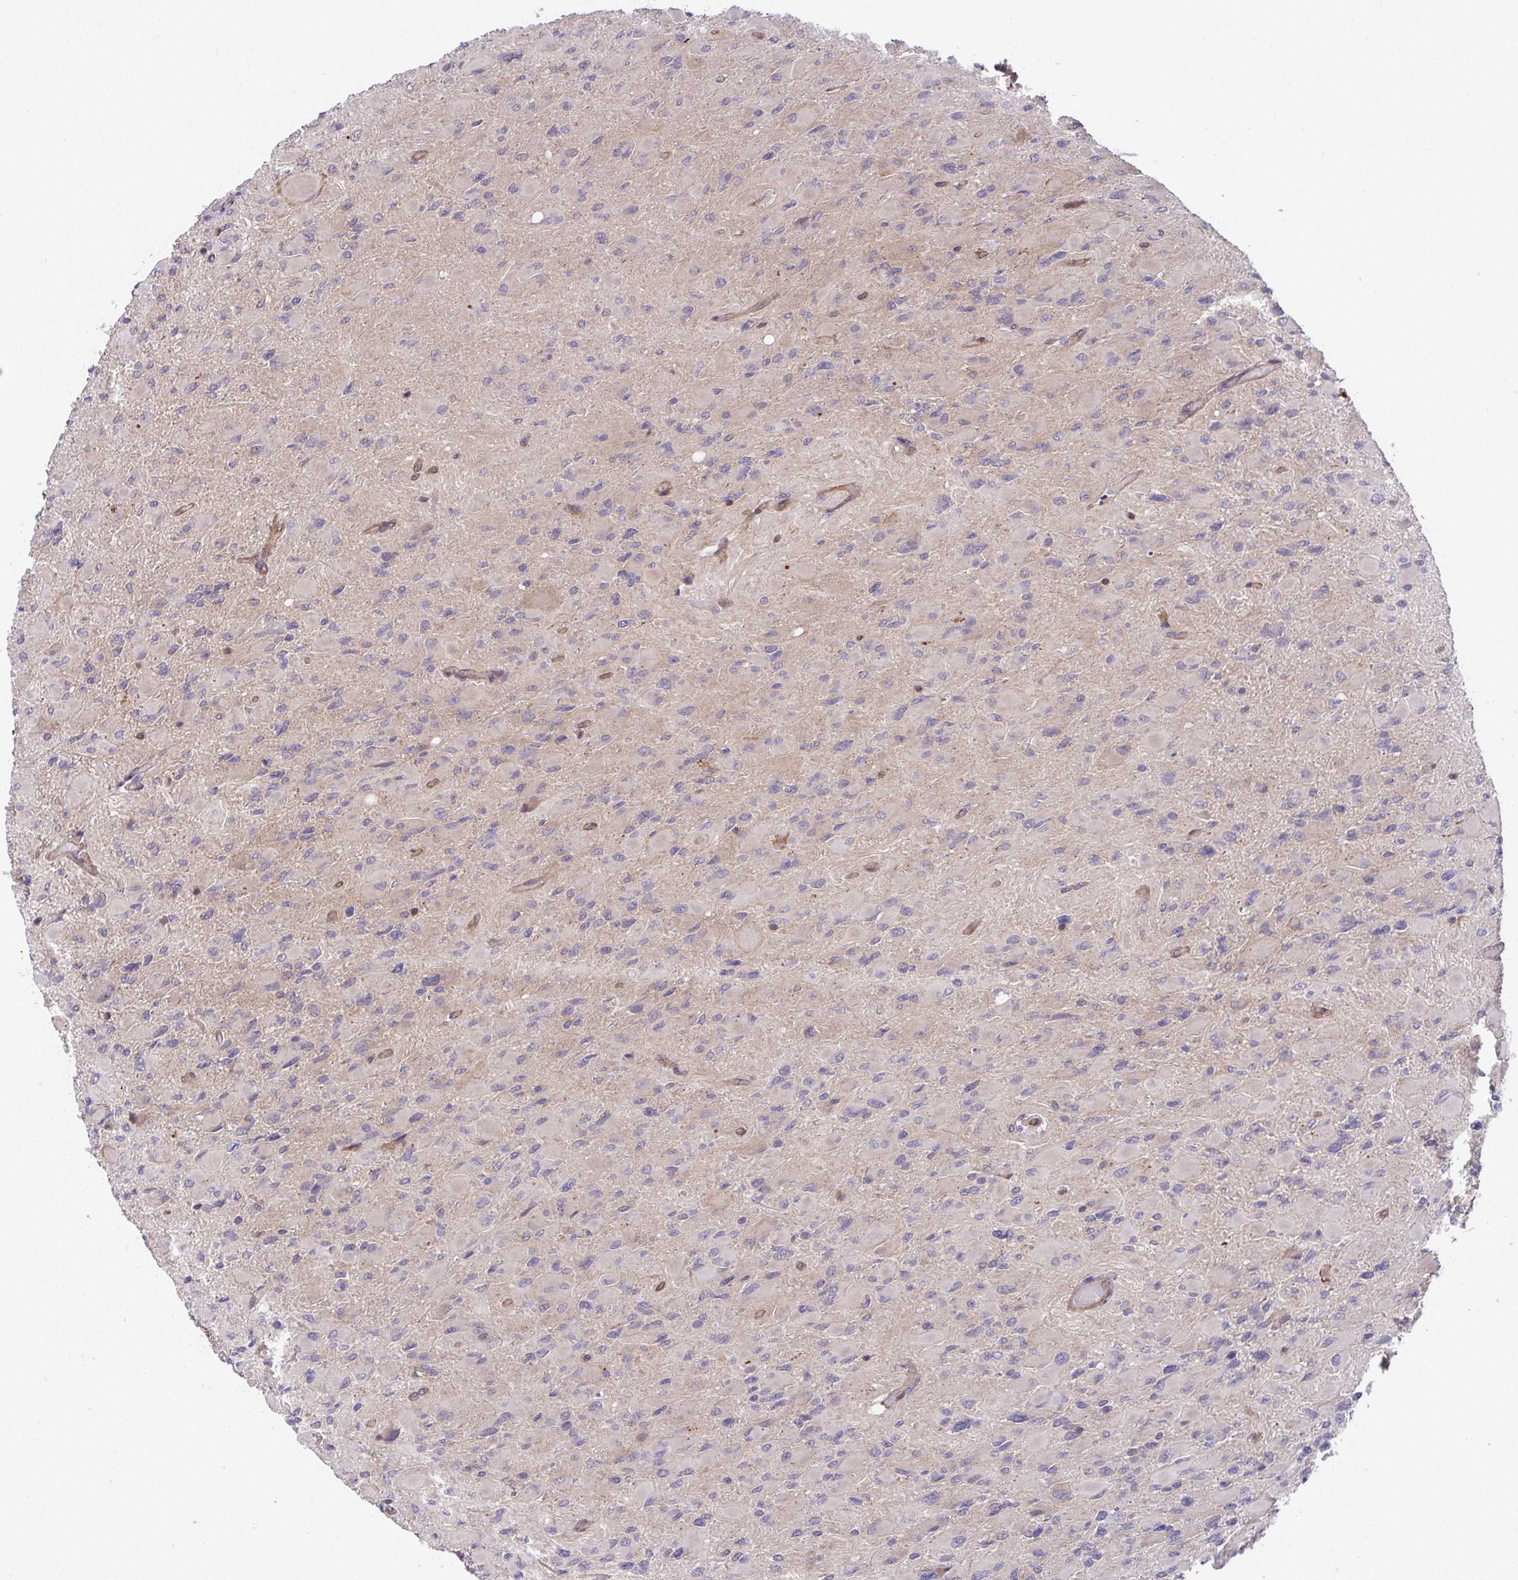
{"staining": {"intensity": "negative", "quantity": "none", "location": "none"}, "tissue": "glioma", "cell_type": "Tumor cells", "image_type": "cancer", "snomed": [{"axis": "morphology", "description": "Glioma, malignant, High grade"}, {"axis": "topography", "description": "Cerebral cortex"}], "caption": "Glioma stained for a protein using immunohistochemistry displays no expression tumor cells.", "gene": "ZNF696", "patient": {"sex": "female", "age": 36}}